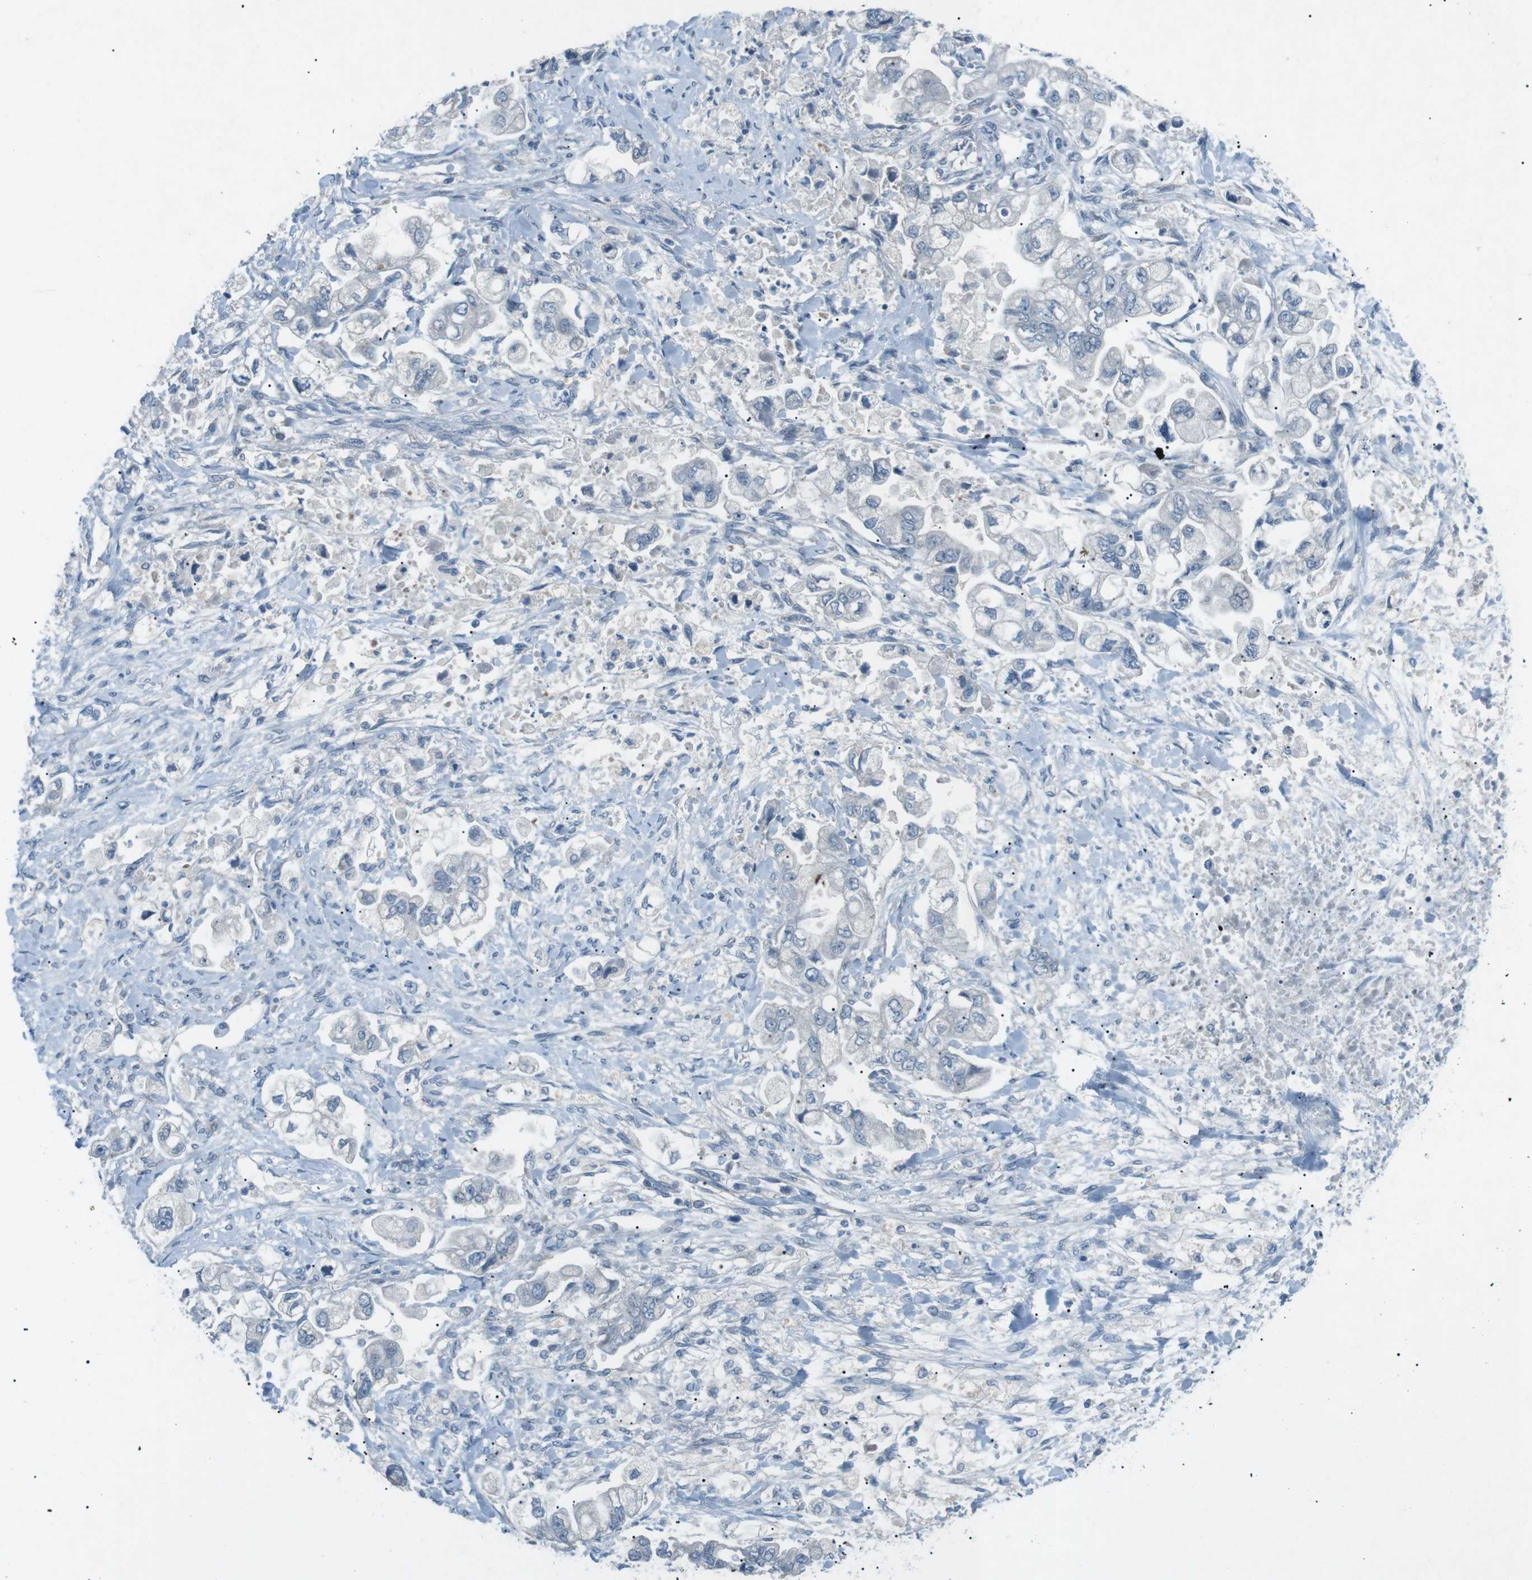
{"staining": {"intensity": "negative", "quantity": "none", "location": "none"}, "tissue": "stomach cancer", "cell_type": "Tumor cells", "image_type": "cancer", "snomed": [{"axis": "morphology", "description": "Normal tissue, NOS"}, {"axis": "morphology", "description": "Adenocarcinoma, NOS"}, {"axis": "topography", "description": "Stomach"}], "caption": "A high-resolution histopathology image shows IHC staining of adenocarcinoma (stomach), which exhibits no significant positivity in tumor cells.", "gene": "FCRLA", "patient": {"sex": "male", "age": 62}}